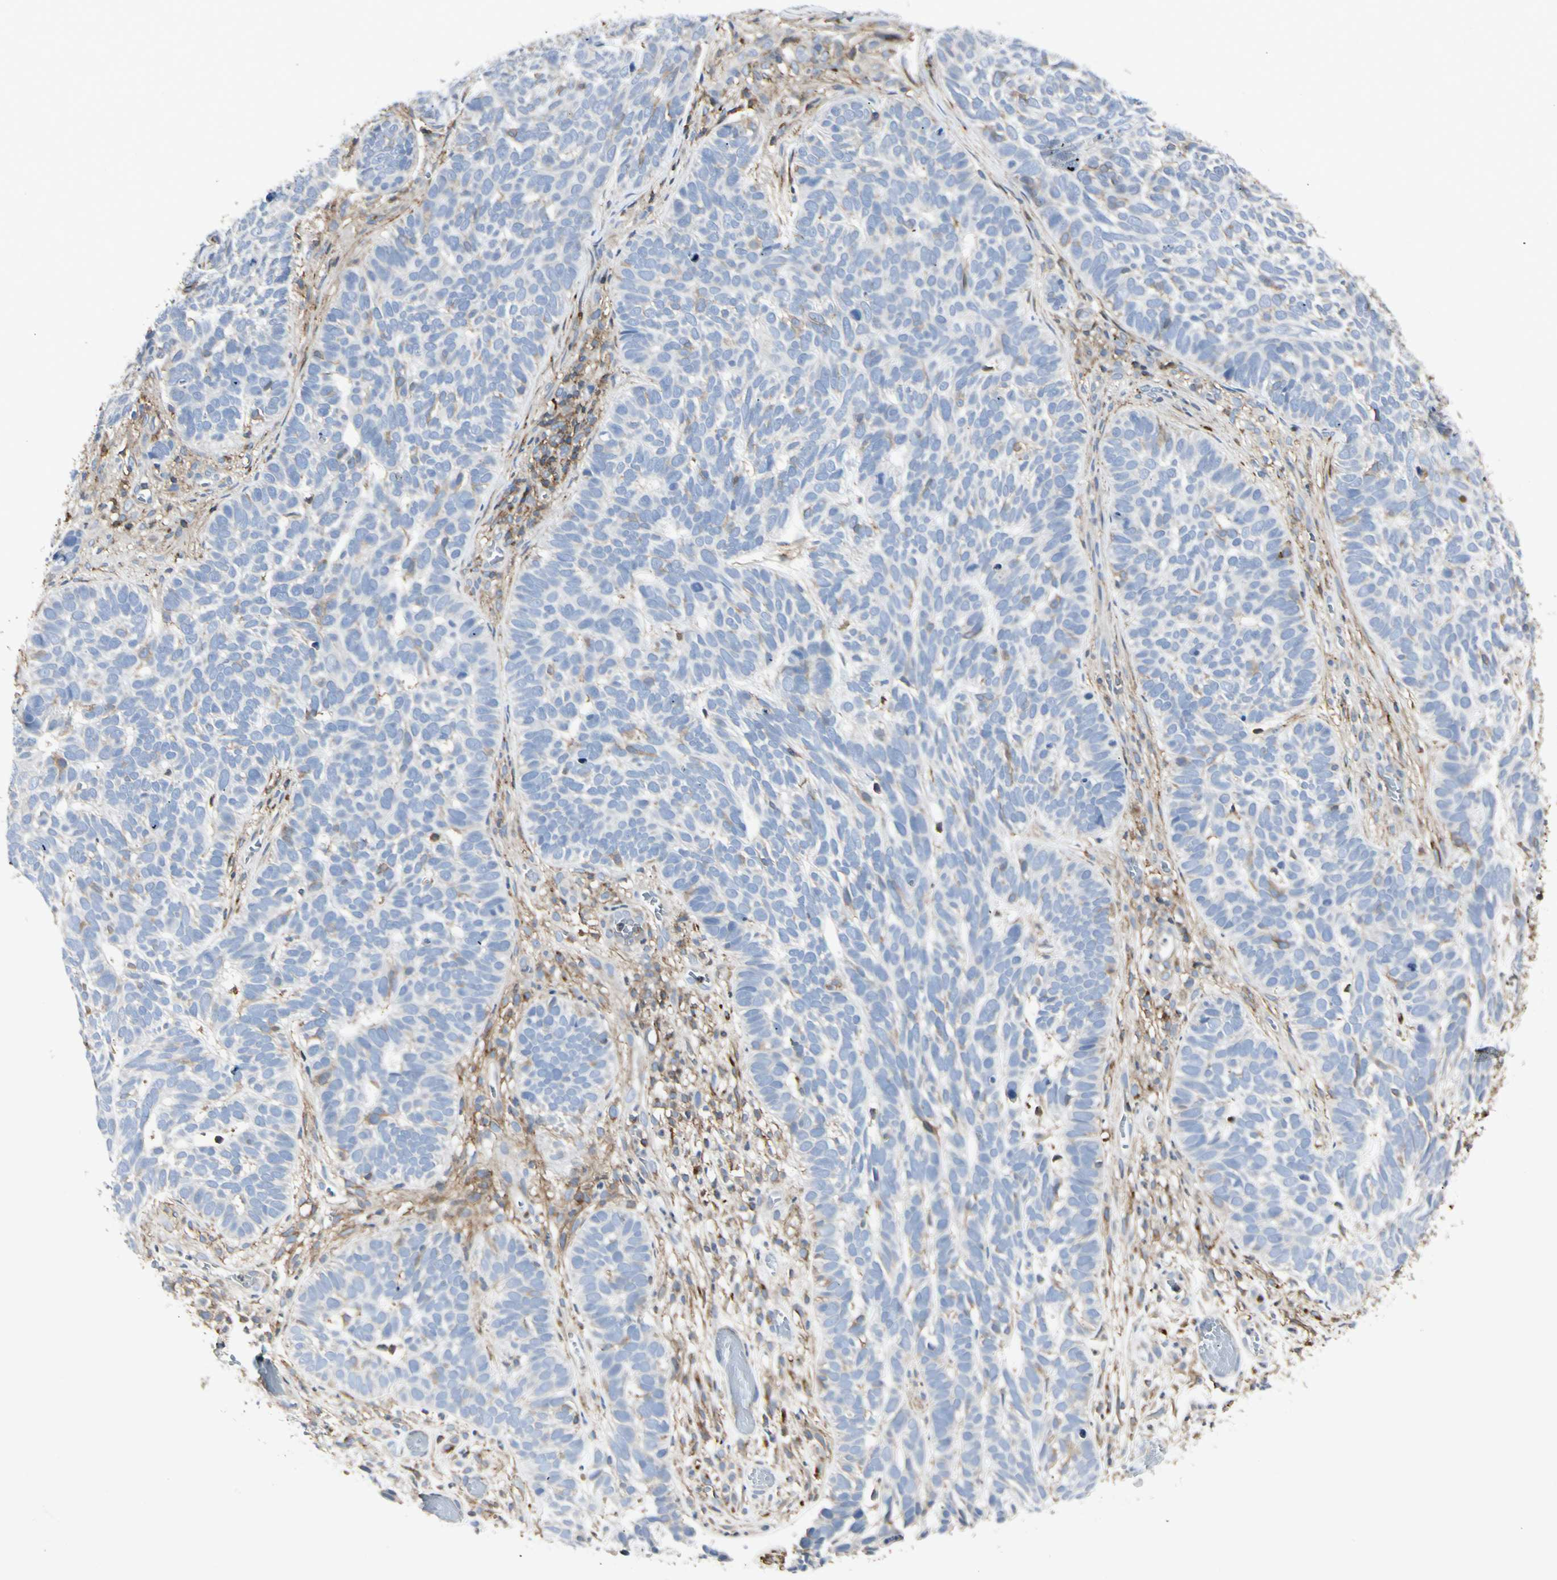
{"staining": {"intensity": "negative", "quantity": "none", "location": "none"}, "tissue": "skin cancer", "cell_type": "Tumor cells", "image_type": "cancer", "snomed": [{"axis": "morphology", "description": "Basal cell carcinoma"}, {"axis": "topography", "description": "Skin"}], "caption": "Tumor cells show no significant positivity in skin cancer.", "gene": "CLEC2B", "patient": {"sex": "male", "age": 87}}